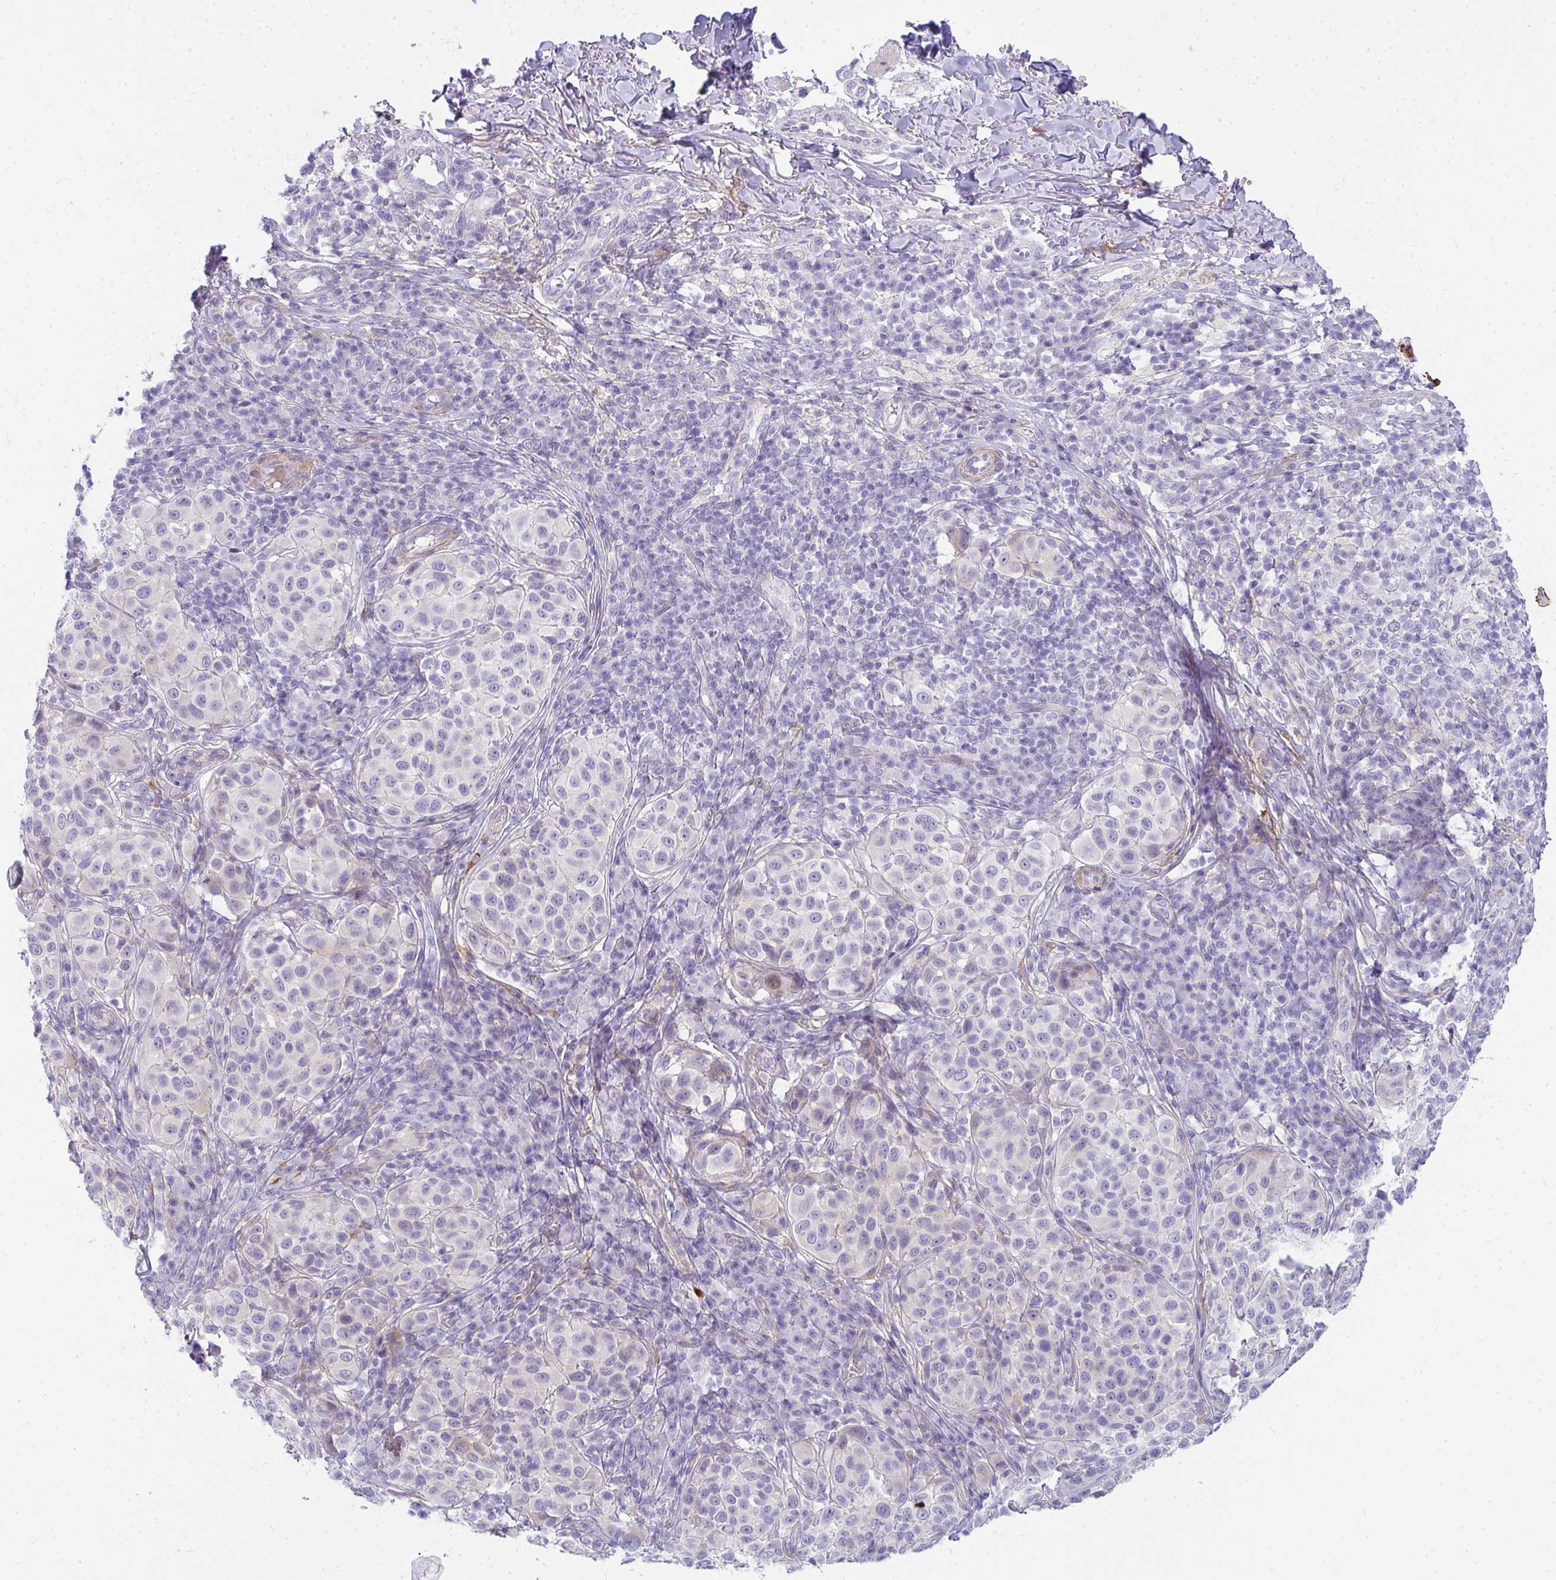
{"staining": {"intensity": "negative", "quantity": "none", "location": "none"}, "tissue": "melanoma", "cell_type": "Tumor cells", "image_type": "cancer", "snomed": [{"axis": "morphology", "description": "Malignant melanoma, NOS"}, {"axis": "topography", "description": "Skin"}], "caption": "A high-resolution histopathology image shows immunohistochemistry staining of malignant melanoma, which demonstrates no significant staining in tumor cells. Brightfield microscopy of immunohistochemistry (IHC) stained with DAB (3,3'-diaminobenzidine) (brown) and hematoxylin (blue), captured at high magnification.", "gene": "AK5", "patient": {"sex": "male", "age": 38}}